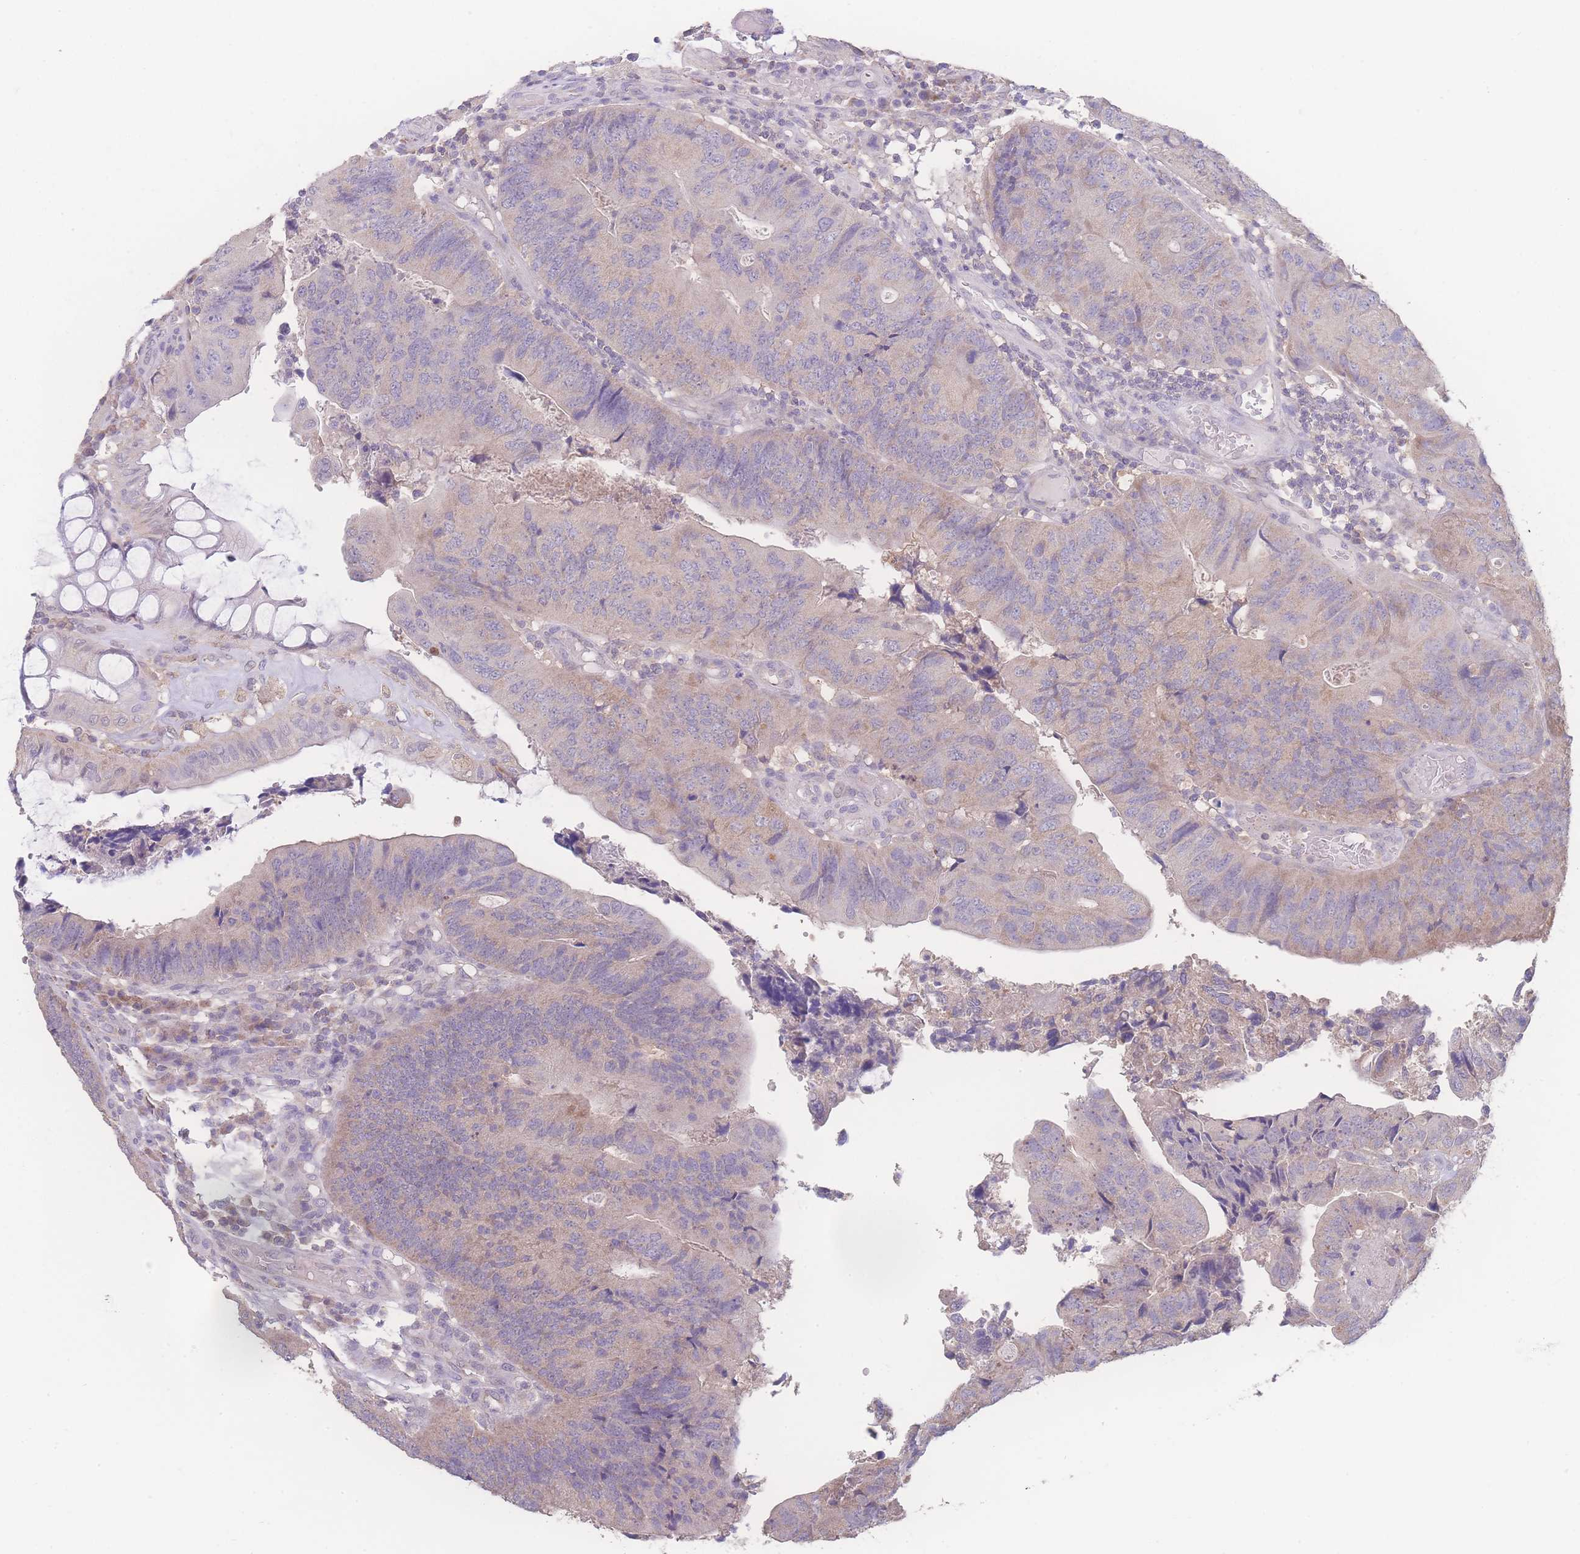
{"staining": {"intensity": "weak", "quantity": "<25%", "location": "cytoplasmic/membranous"}, "tissue": "colorectal cancer", "cell_type": "Tumor cells", "image_type": "cancer", "snomed": [{"axis": "morphology", "description": "Adenocarcinoma, NOS"}, {"axis": "topography", "description": "Colon"}], "caption": "IHC of colorectal cancer demonstrates no staining in tumor cells.", "gene": "GIPR", "patient": {"sex": "female", "age": 67}}